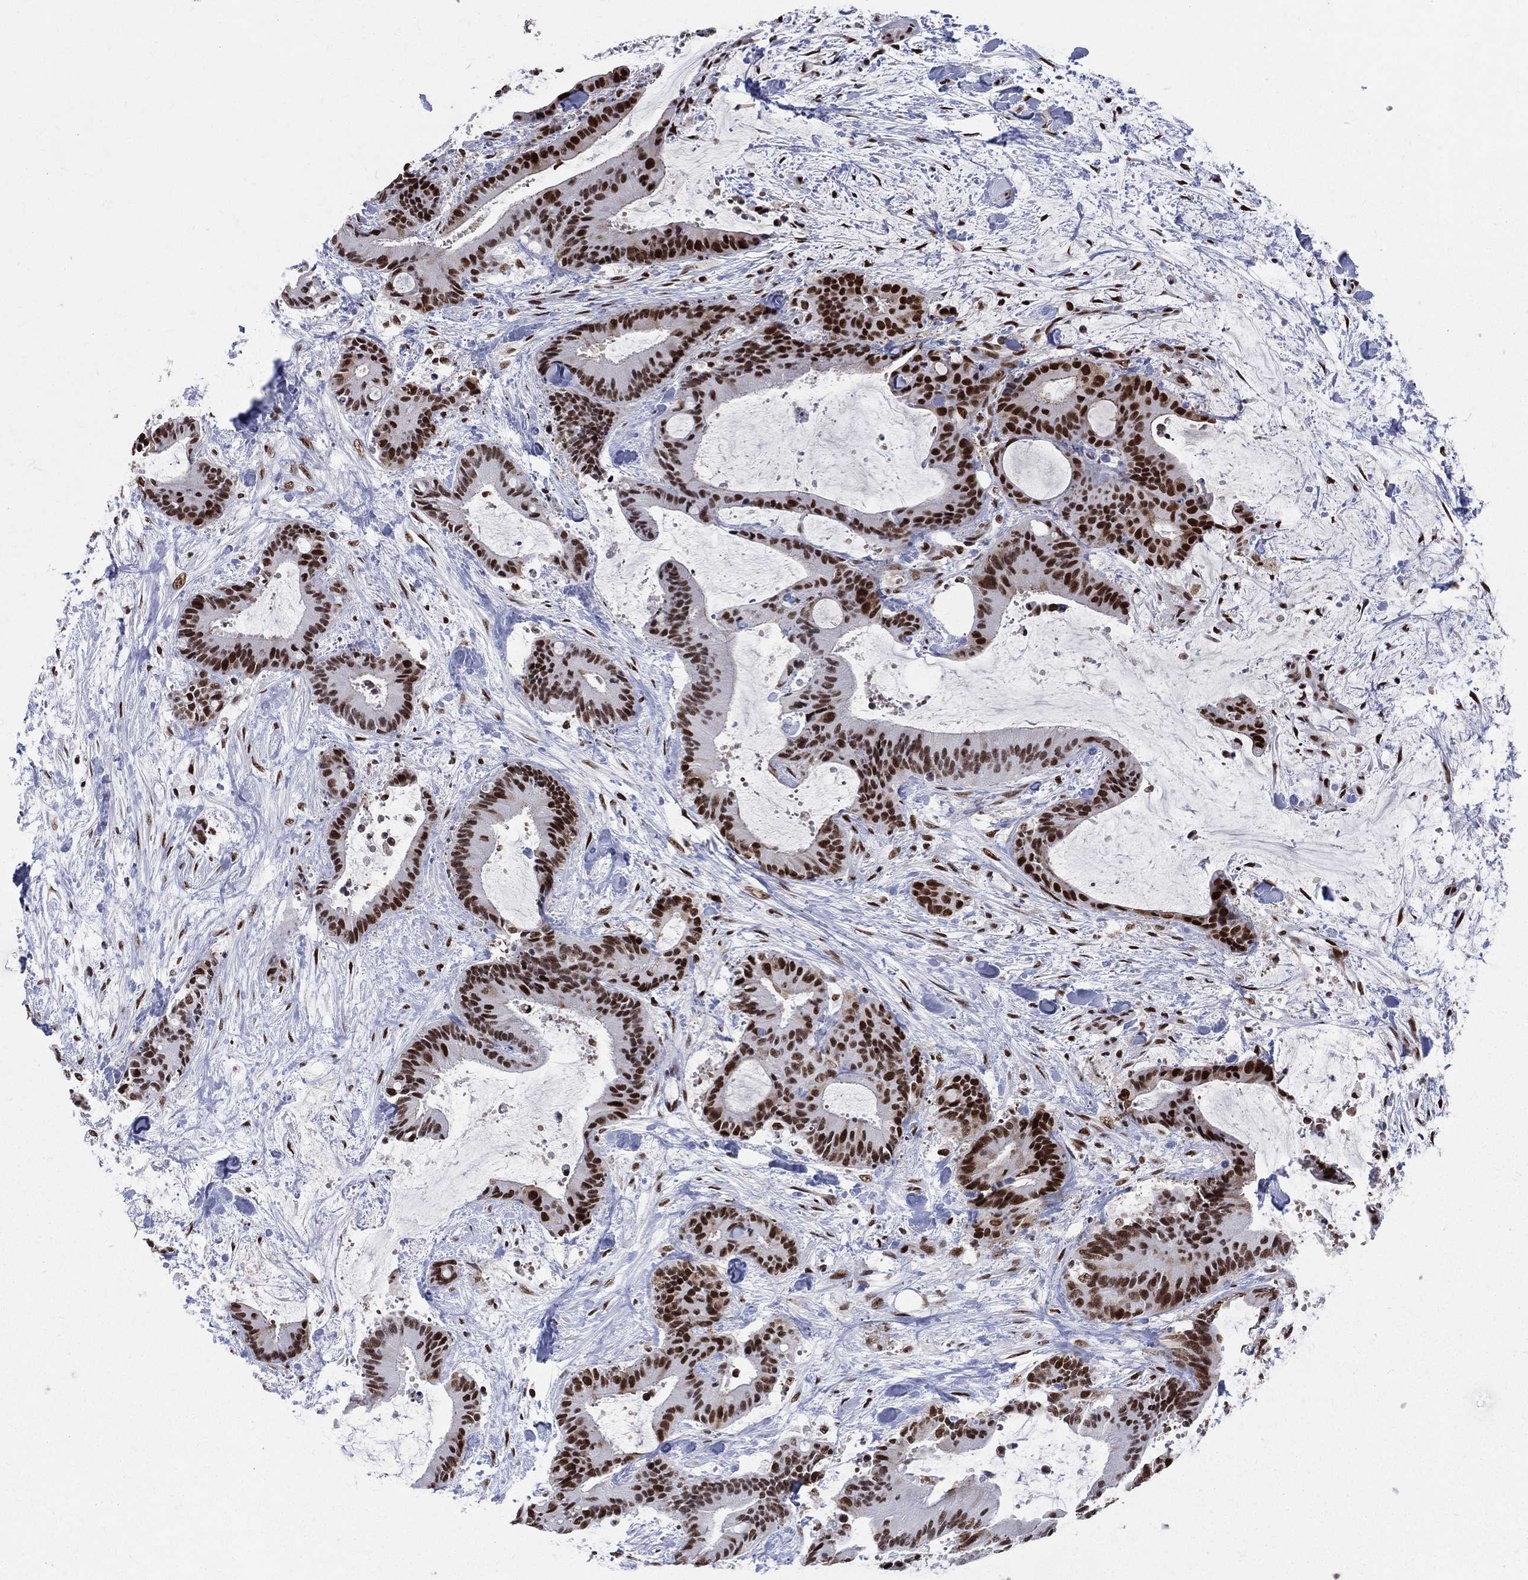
{"staining": {"intensity": "strong", "quantity": ">75%", "location": "nuclear"}, "tissue": "liver cancer", "cell_type": "Tumor cells", "image_type": "cancer", "snomed": [{"axis": "morphology", "description": "Cholangiocarcinoma"}, {"axis": "topography", "description": "Liver"}], "caption": "Cholangiocarcinoma (liver) stained with DAB (3,3'-diaminobenzidine) immunohistochemistry demonstrates high levels of strong nuclear staining in approximately >75% of tumor cells. (Stains: DAB in brown, nuclei in blue, Microscopy: brightfield microscopy at high magnification).", "gene": "CDK7", "patient": {"sex": "female", "age": 73}}